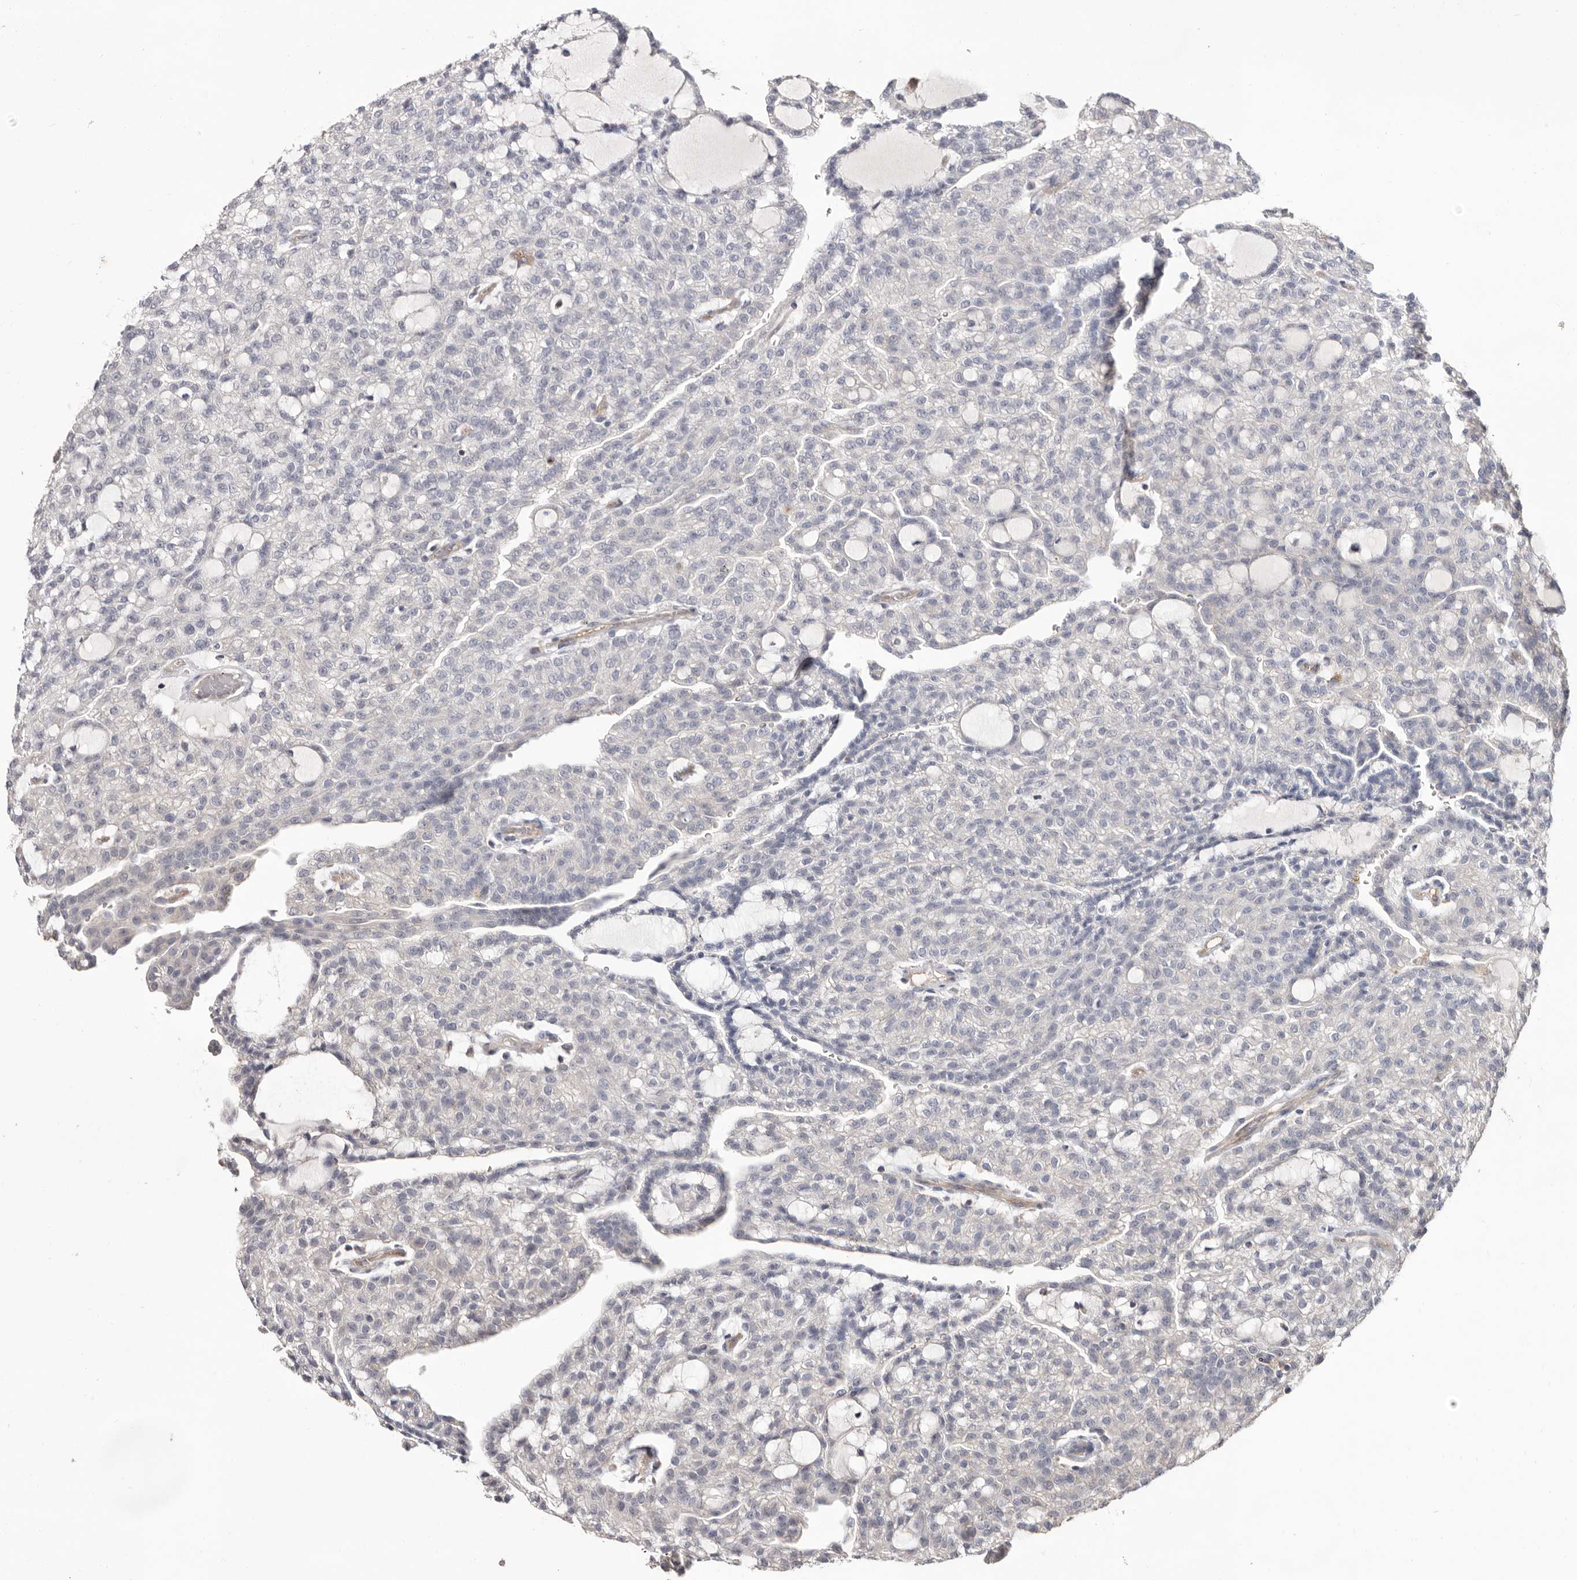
{"staining": {"intensity": "negative", "quantity": "none", "location": "none"}, "tissue": "renal cancer", "cell_type": "Tumor cells", "image_type": "cancer", "snomed": [{"axis": "morphology", "description": "Adenocarcinoma, NOS"}, {"axis": "topography", "description": "Kidney"}], "caption": "Immunohistochemistry (IHC) image of human adenocarcinoma (renal) stained for a protein (brown), which demonstrates no staining in tumor cells.", "gene": "MMACHC", "patient": {"sex": "male", "age": 63}}